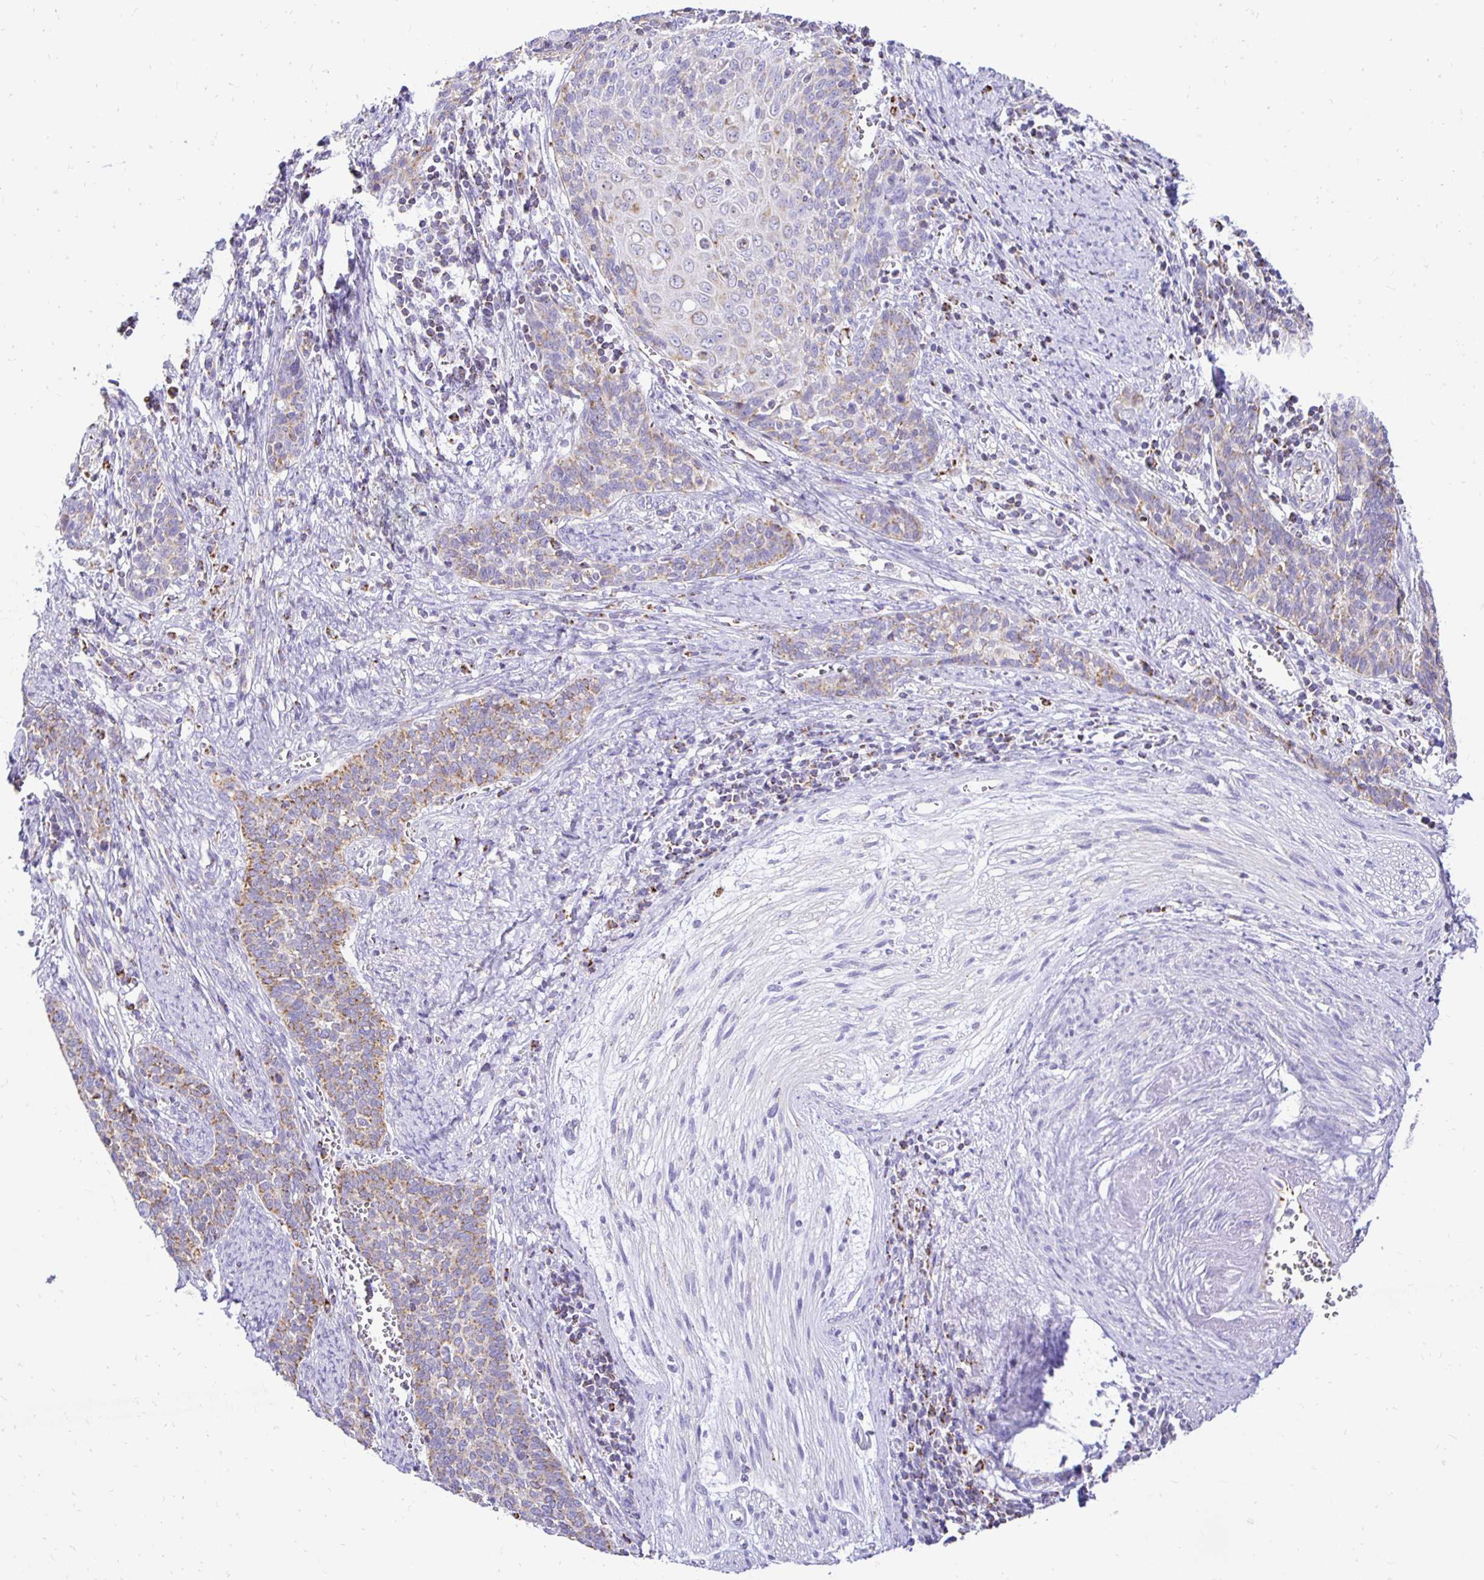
{"staining": {"intensity": "weak", "quantity": "25%-75%", "location": "cytoplasmic/membranous"}, "tissue": "cervical cancer", "cell_type": "Tumor cells", "image_type": "cancer", "snomed": [{"axis": "morphology", "description": "Squamous cell carcinoma, NOS"}, {"axis": "topography", "description": "Cervix"}], "caption": "Human cervical squamous cell carcinoma stained with a brown dye exhibits weak cytoplasmic/membranous positive expression in approximately 25%-75% of tumor cells.", "gene": "PLAAT2", "patient": {"sex": "female", "age": 39}}